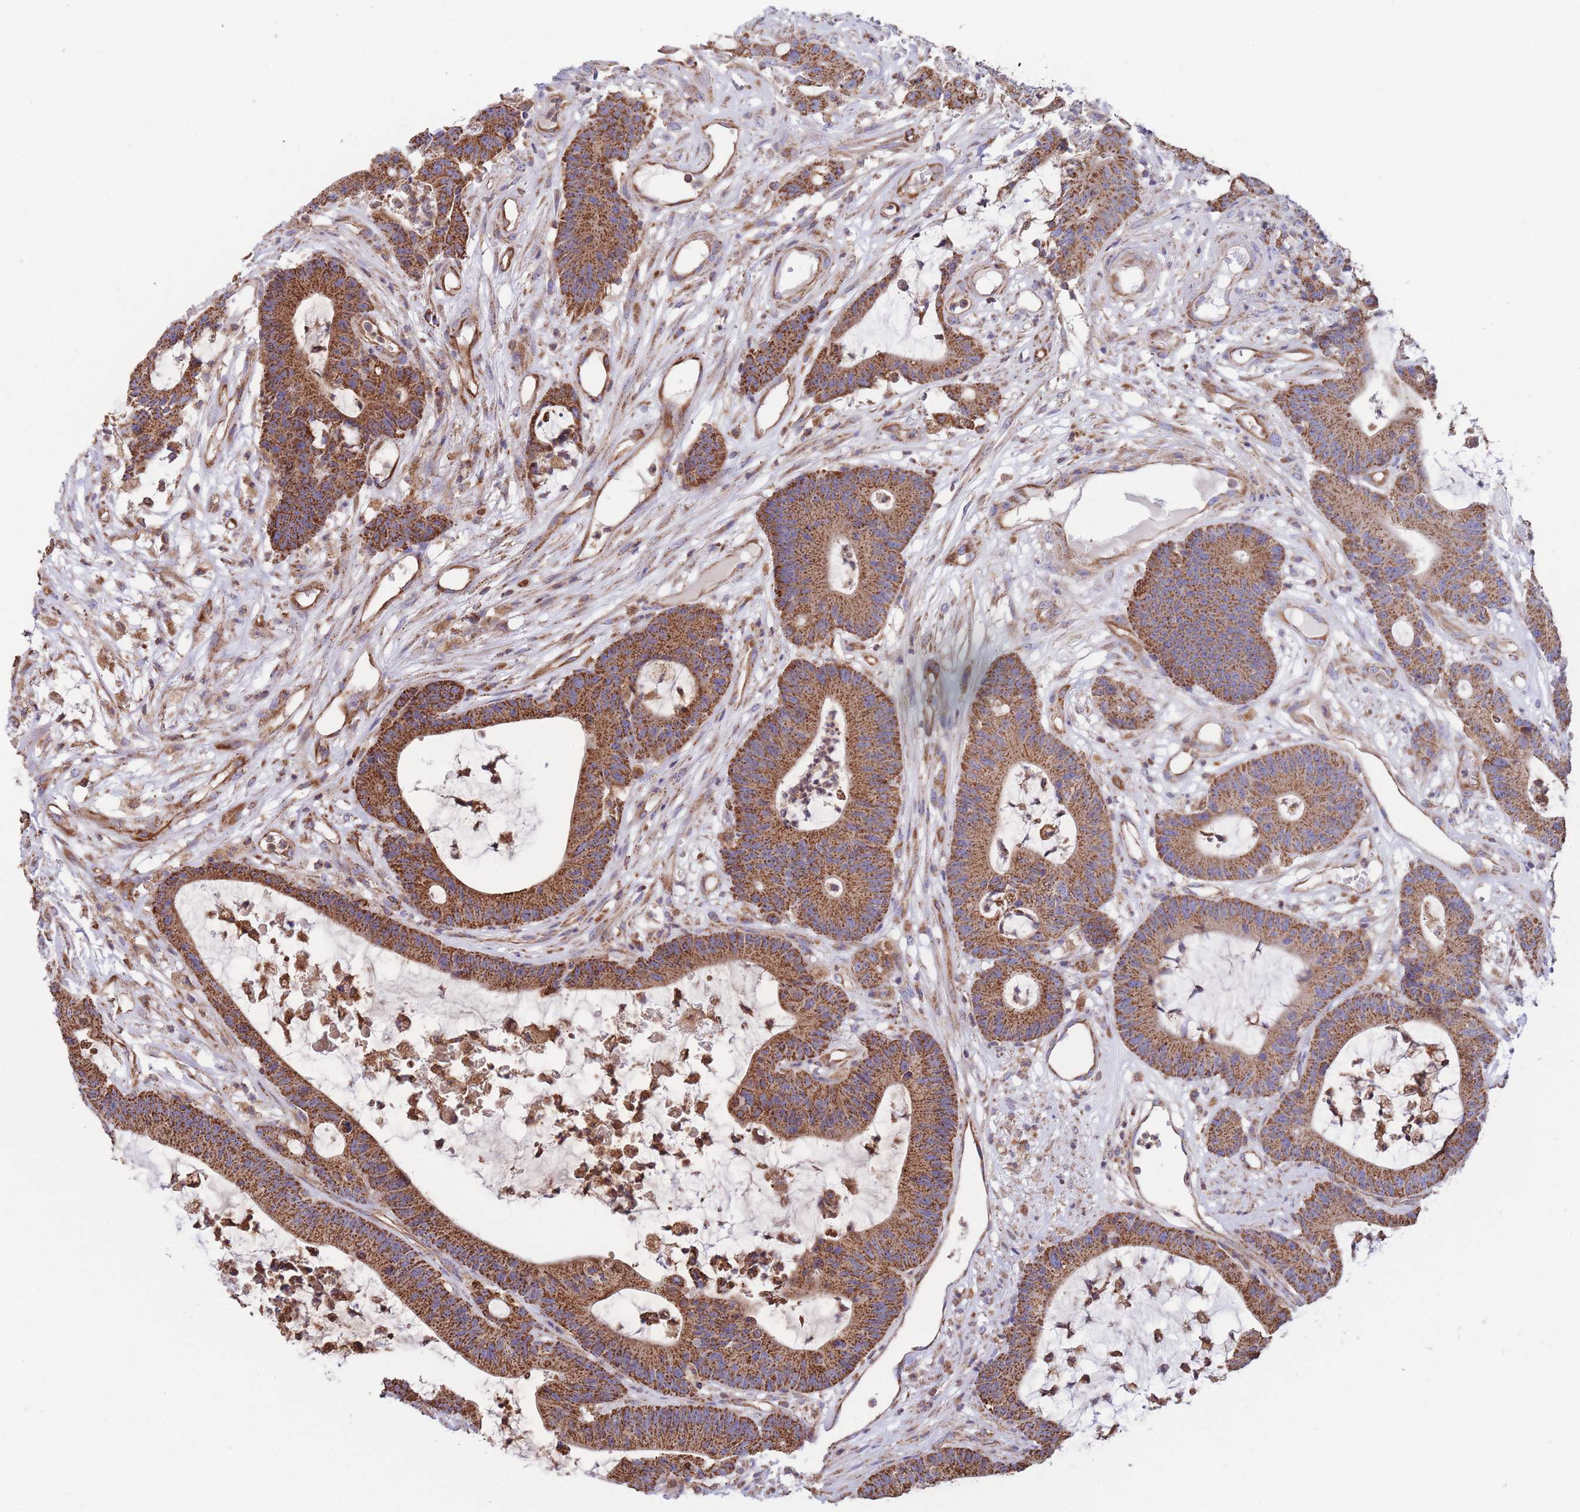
{"staining": {"intensity": "strong", "quantity": ">75%", "location": "cytoplasmic/membranous"}, "tissue": "colorectal cancer", "cell_type": "Tumor cells", "image_type": "cancer", "snomed": [{"axis": "morphology", "description": "Adenocarcinoma, NOS"}, {"axis": "topography", "description": "Colon"}], "caption": "The micrograph reveals staining of adenocarcinoma (colorectal), revealing strong cytoplasmic/membranous protein positivity (brown color) within tumor cells.", "gene": "FKBP8", "patient": {"sex": "female", "age": 84}}